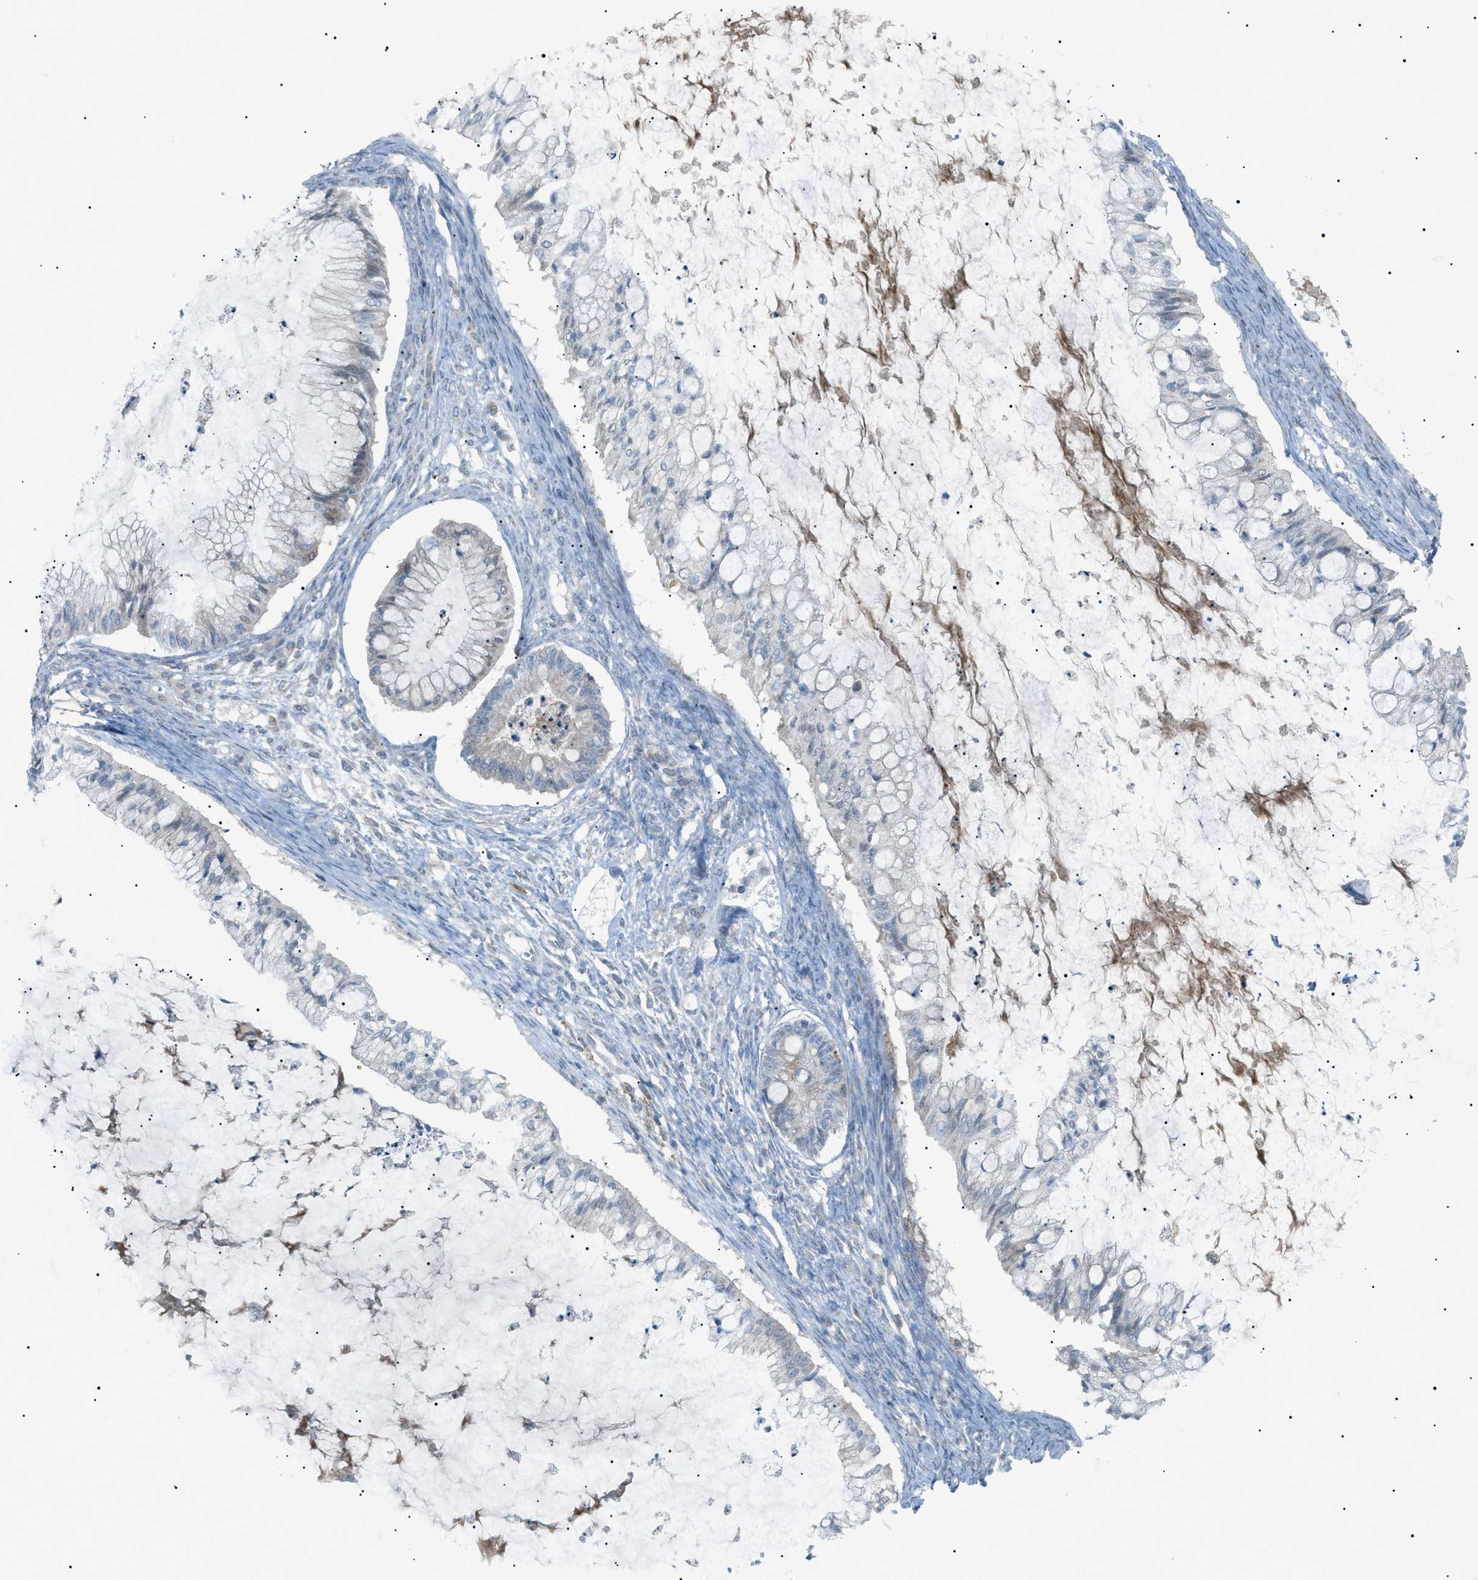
{"staining": {"intensity": "negative", "quantity": "none", "location": "none"}, "tissue": "ovarian cancer", "cell_type": "Tumor cells", "image_type": "cancer", "snomed": [{"axis": "morphology", "description": "Cystadenocarcinoma, mucinous, NOS"}, {"axis": "topography", "description": "Ovary"}], "caption": "This micrograph is of ovarian cancer stained with immunohistochemistry (IHC) to label a protein in brown with the nuclei are counter-stained blue. There is no positivity in tumor cells.", "gene": "BTK", "patient": {"sex": "female", "age": 57}}